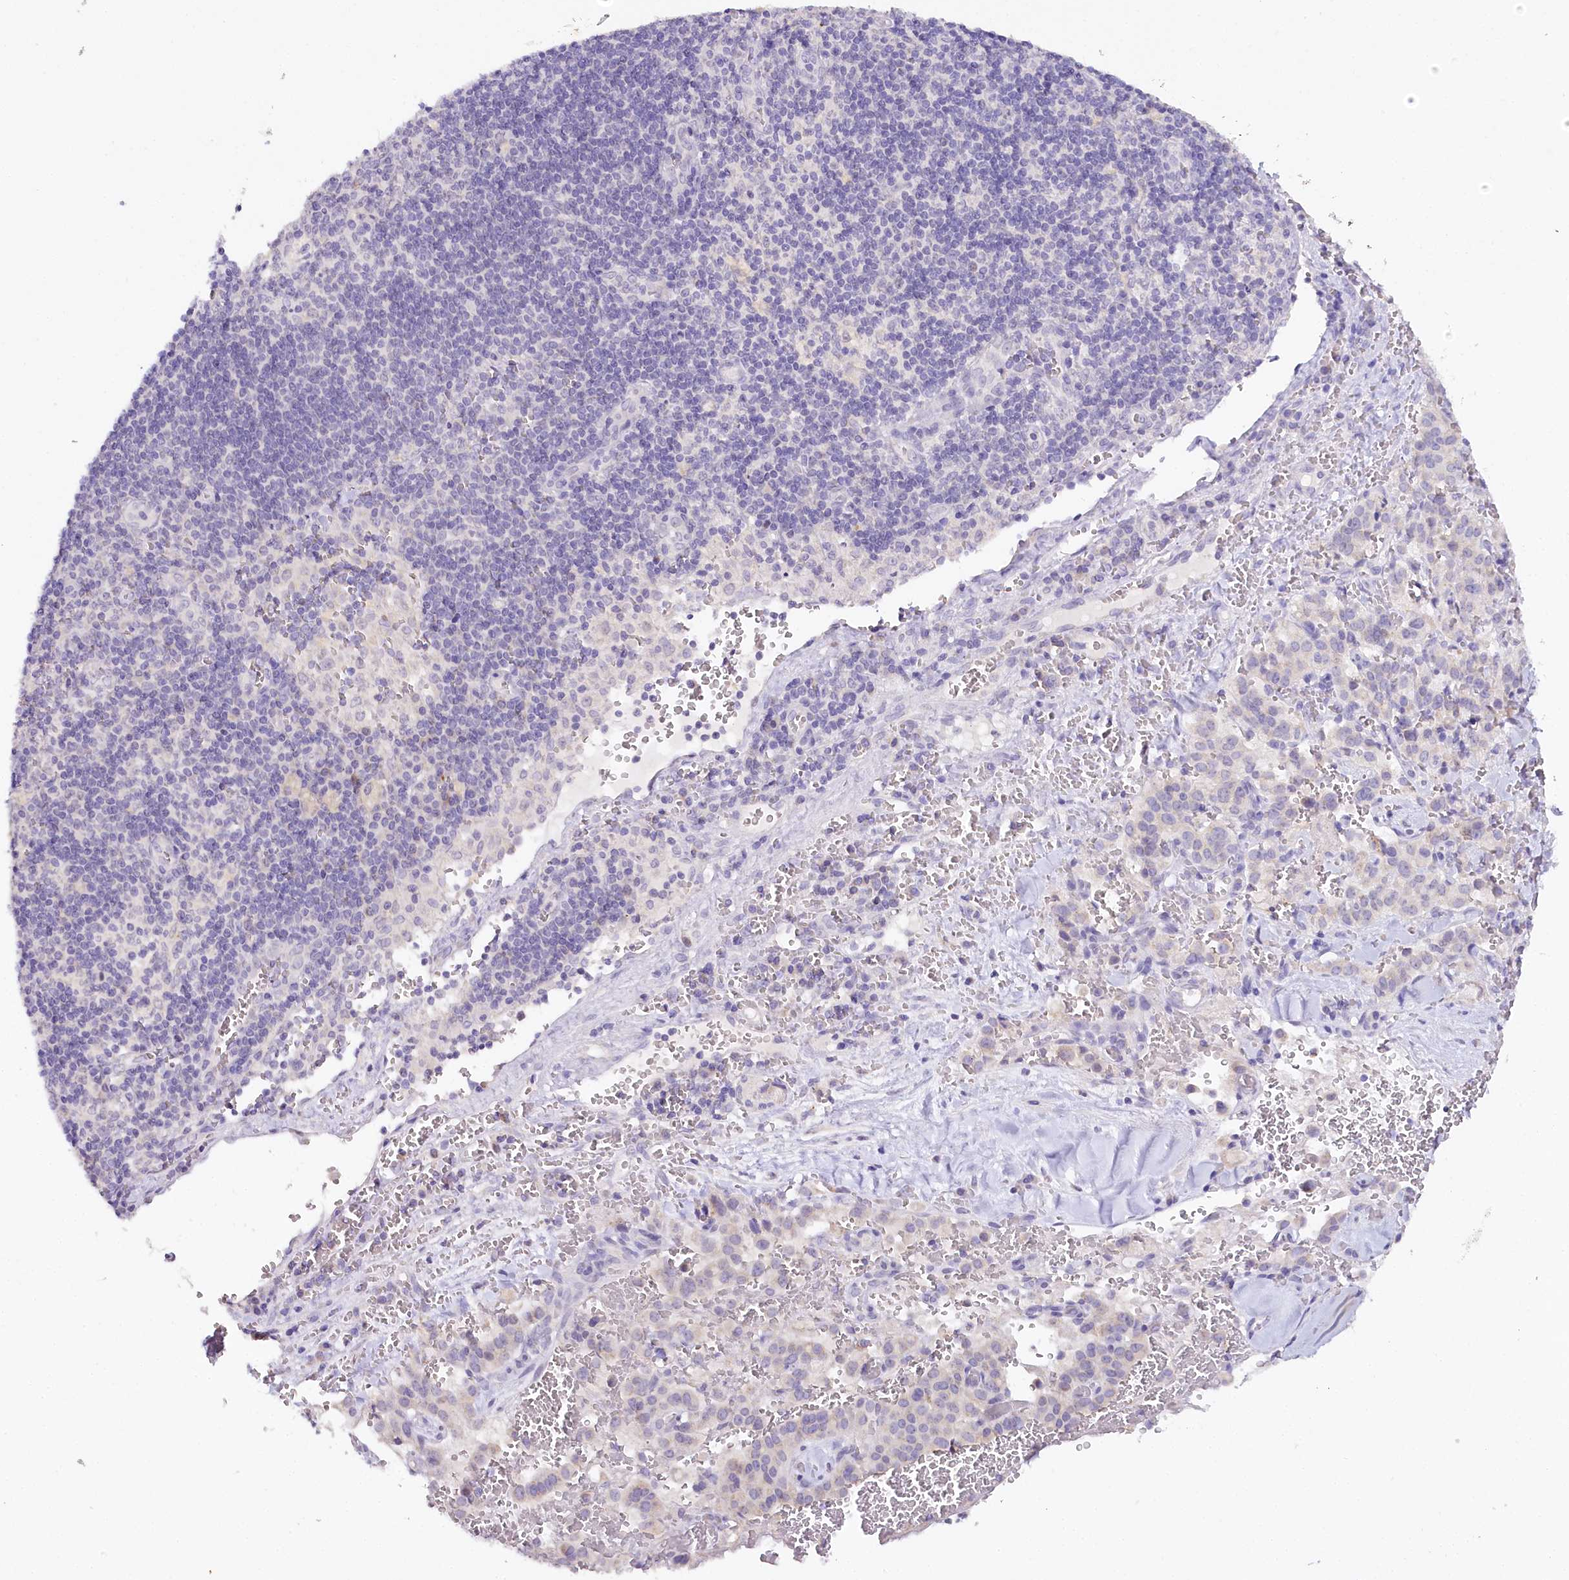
{"staining": {"intensity": "negative", "quantity": "none", "location": "none"}, "tissue": "pancreatic cancer", "cell_type": "Tumor cells", "image_type": "cancer", "snomed": [{"axis": "morphology", "description": "Adenocarcinoma, NOS"}, {"axis": "topography", "description": "Pancreas"}], "caption": "A high-resolution histopathology image shows IHC staining of adenocarcinoma (pancreatic), which reveals no significant positivity in tumor cells.", "gene": "TP53", "patient": {"sex": "male", "age": 65}}